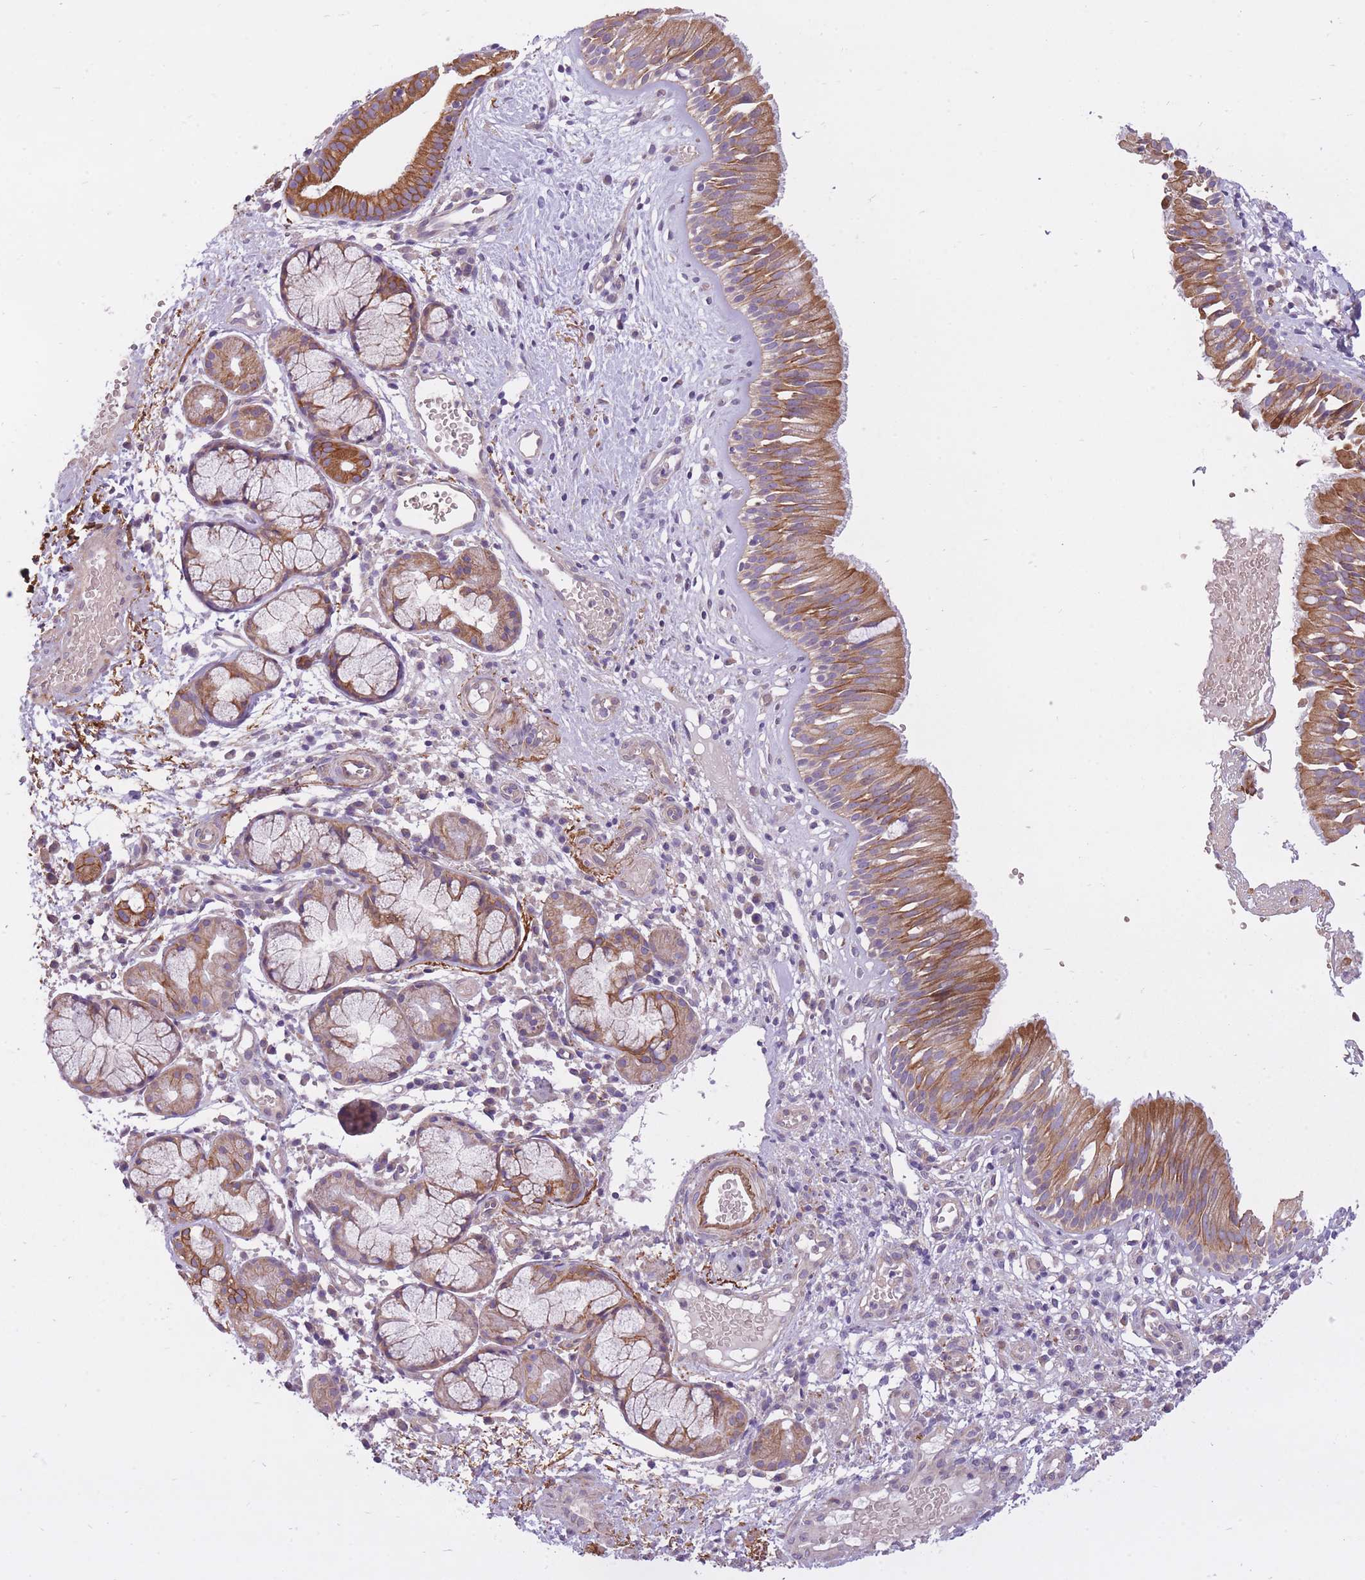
{"staining": {"intensity": "moderate", "quantity": ">75%", "location": "cytoplasmic/membranous"}, "tissue": "nasopharynx", "cell_type": "Respiratory epithelial cells", "image_type": "normal", "snomed": [{"axis": "morphology", "description": "Normal tissue, NOS"}, {"axis": "topography", "description": "Nasopharynx"}], "caption": "Respiratory epithelial cells demonstrate medium levels of moderate cytoplasmic/membranous staining in approximately >75% of cells in normal nasopharynx.", "gene": "REV1", "patient": {"sex": "male", "age": 65}}